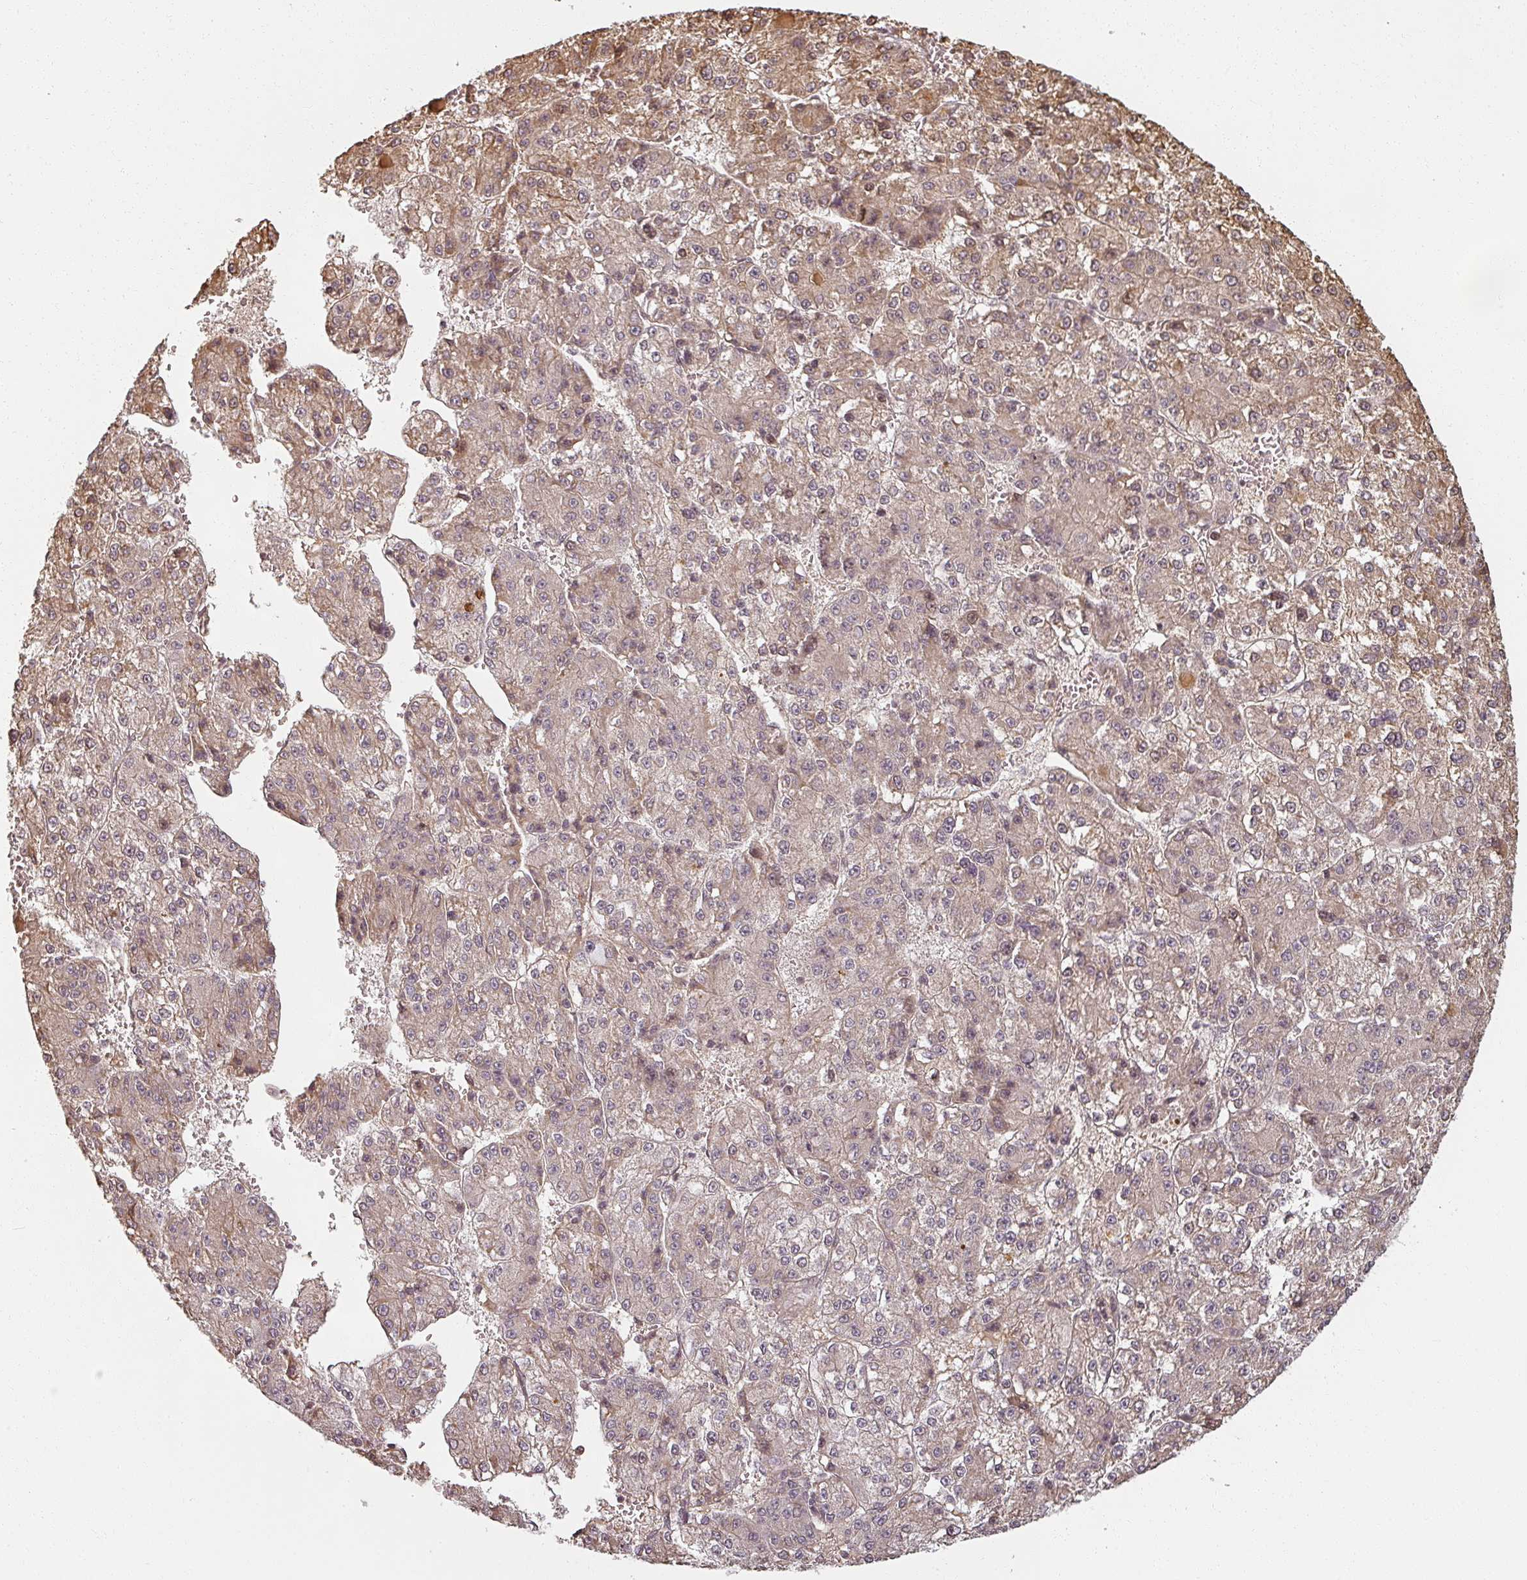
{"staining": {"intensity": "weak", "quantity": ">75%", "location": "cytoplasmic/membranous,nuclear"}, "tissue": "liver cancer", "cell_type": "Tumor cells", "image_type": "cancer", "snomed": [{"axis": "morphology", "description": "Carcinoma, Hepatocellular, NOS"}, {"axis": "topography", "description": "Liver"}], "caption": "Immunohistochemistry staining of liver cancer (hepatocellular carcinoma), which exhibits low levels of weak cytoplasmic/membranous and nuclear expression in approximately >75% of tumor cells indicating weak cytoplasmic/membranous and nuclear protein staining. The staining was performed using DAB (brown) for protein detection and nuclei were counterstained in hematoxylin (blue).", "gene": "MED19", "patient": {"sex": "female", "age": 73}}